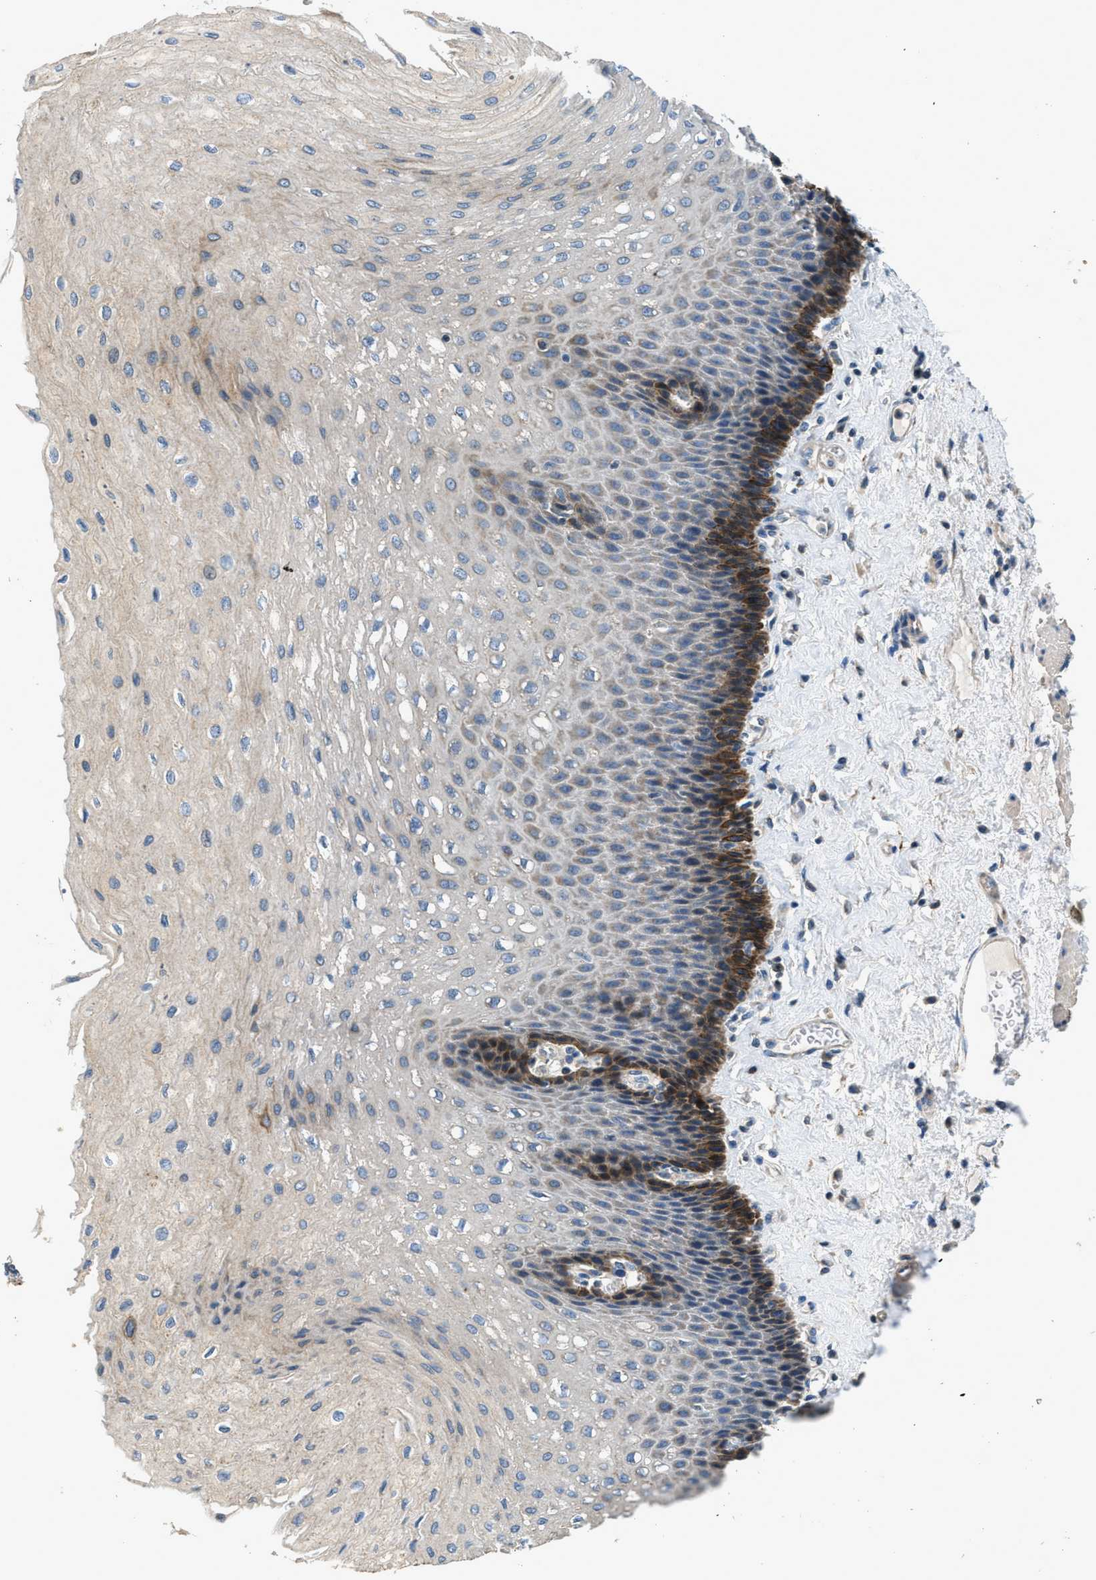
{"staining": {"intensity": "strong", "quantity": "<25%", "location": "cytoplasmic/membranous"}, "tissue": "esophagus", "cell_type": "Squamous epithelial cells", "image_type": "normal", "snomed": [{"axis": "morphology", "description": "Normal tissue, NOS"}, {"axis": "topography", "description": "Esophagus"}], "caption": "Protein staining of unremarkable esophagus shows strong cytoplasmic/membranous staining in about <25% of squamous epithelial cells. The protein is shown in brown color, while the nuclei are stained blue.", "gene": "SSH2", "patient": {"sex": "female", "age": 72}}